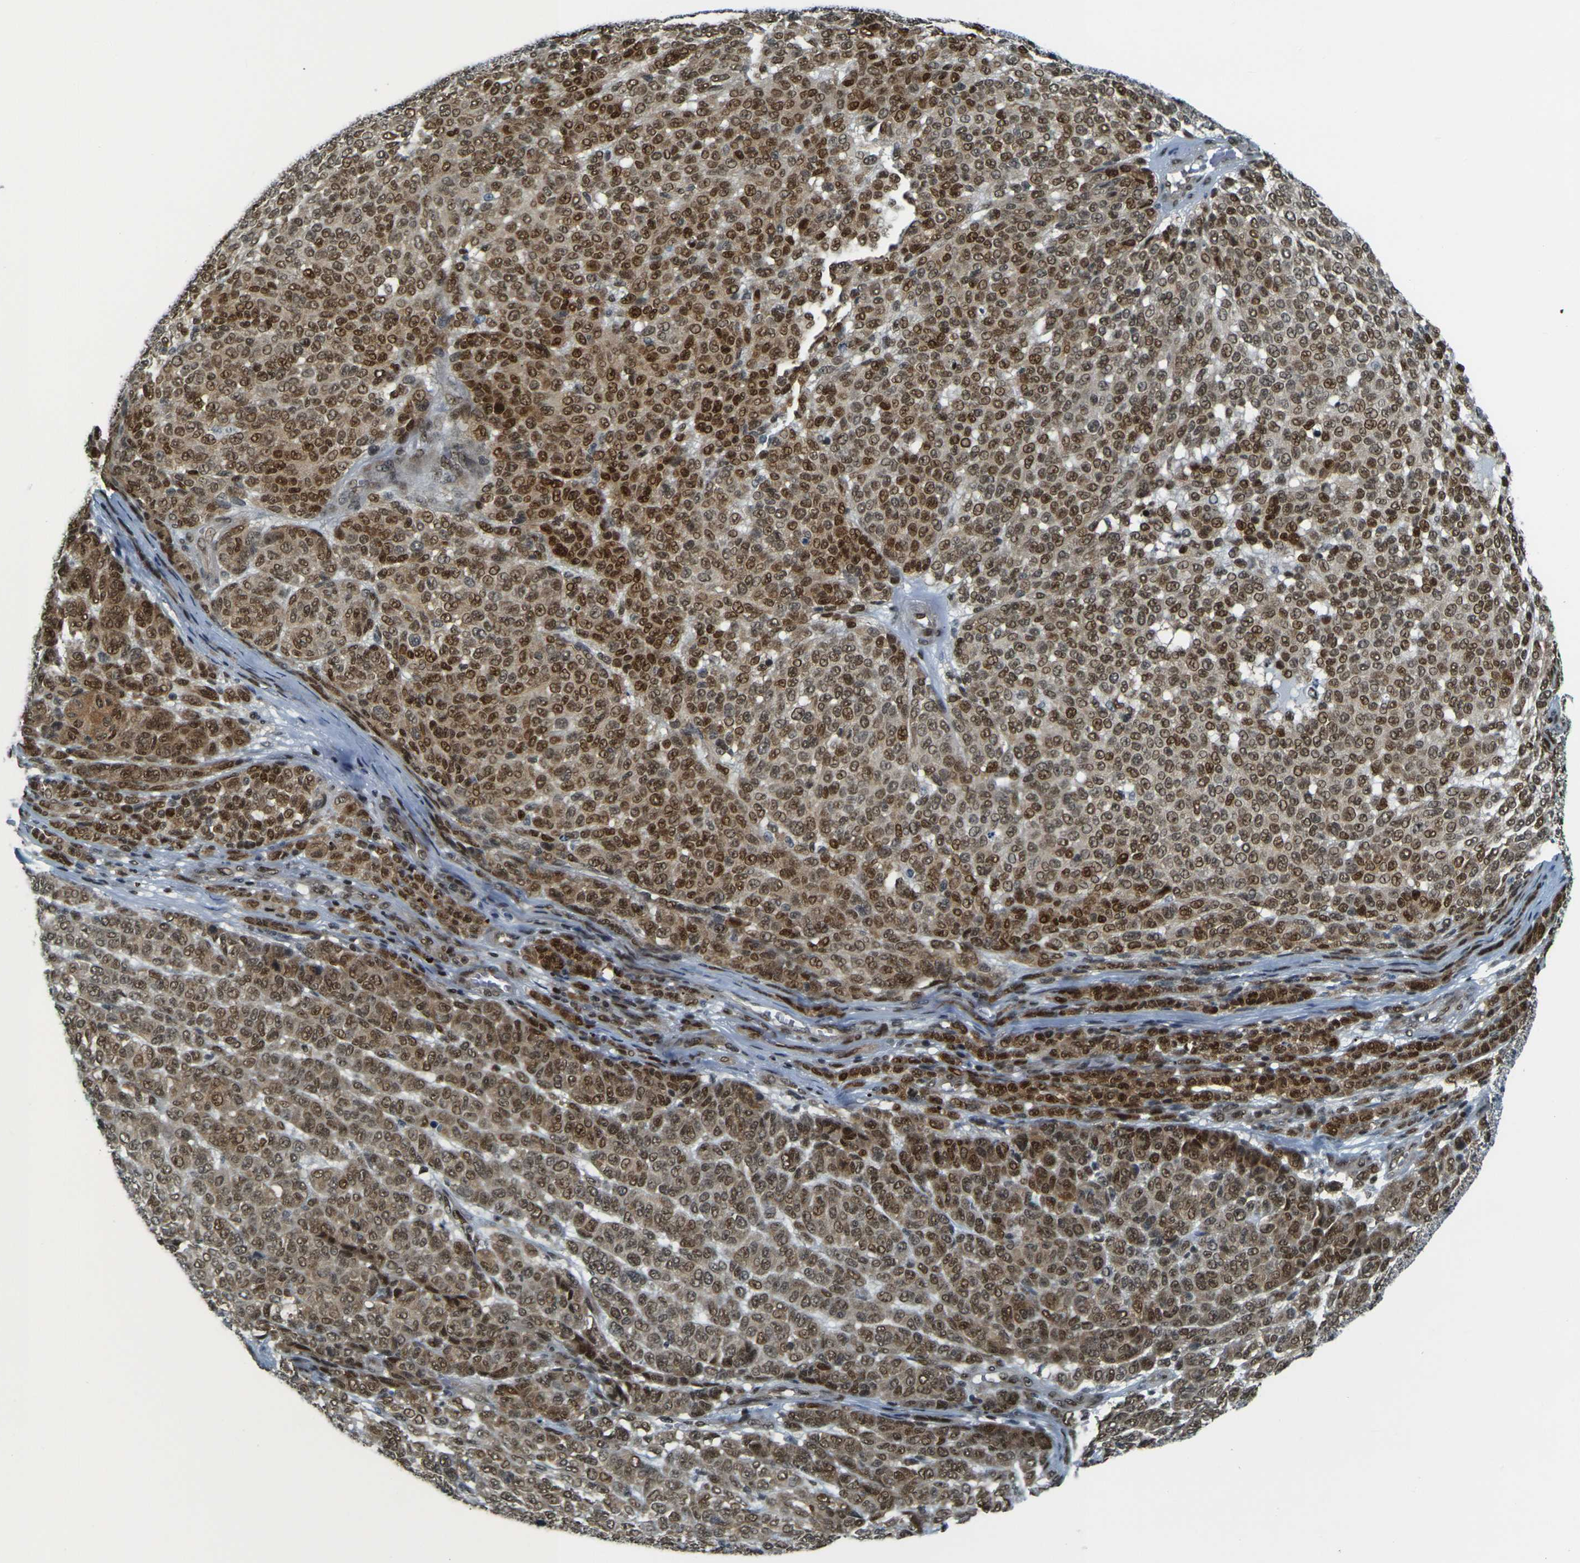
{"staining": {"intensity": "strong", "quantity": ">75%", "location": "nuclear"}, "tissue": "melanoma", "cell_type": "Tumor cells", "image_type": "cancer", "snomed": [{"axis": "morphology", "description": "Malignant melanoma, NOS"}, {"axis": "topography", "description": "Skin"}], "caption": "Approximately >75% of tumor cells in melanoma exhibit strong nuclear protein staining as visualized by brown immunohistochemical staining.", "gene": "NHEJ1", "patient": {"sex": "male", "age": 59}}